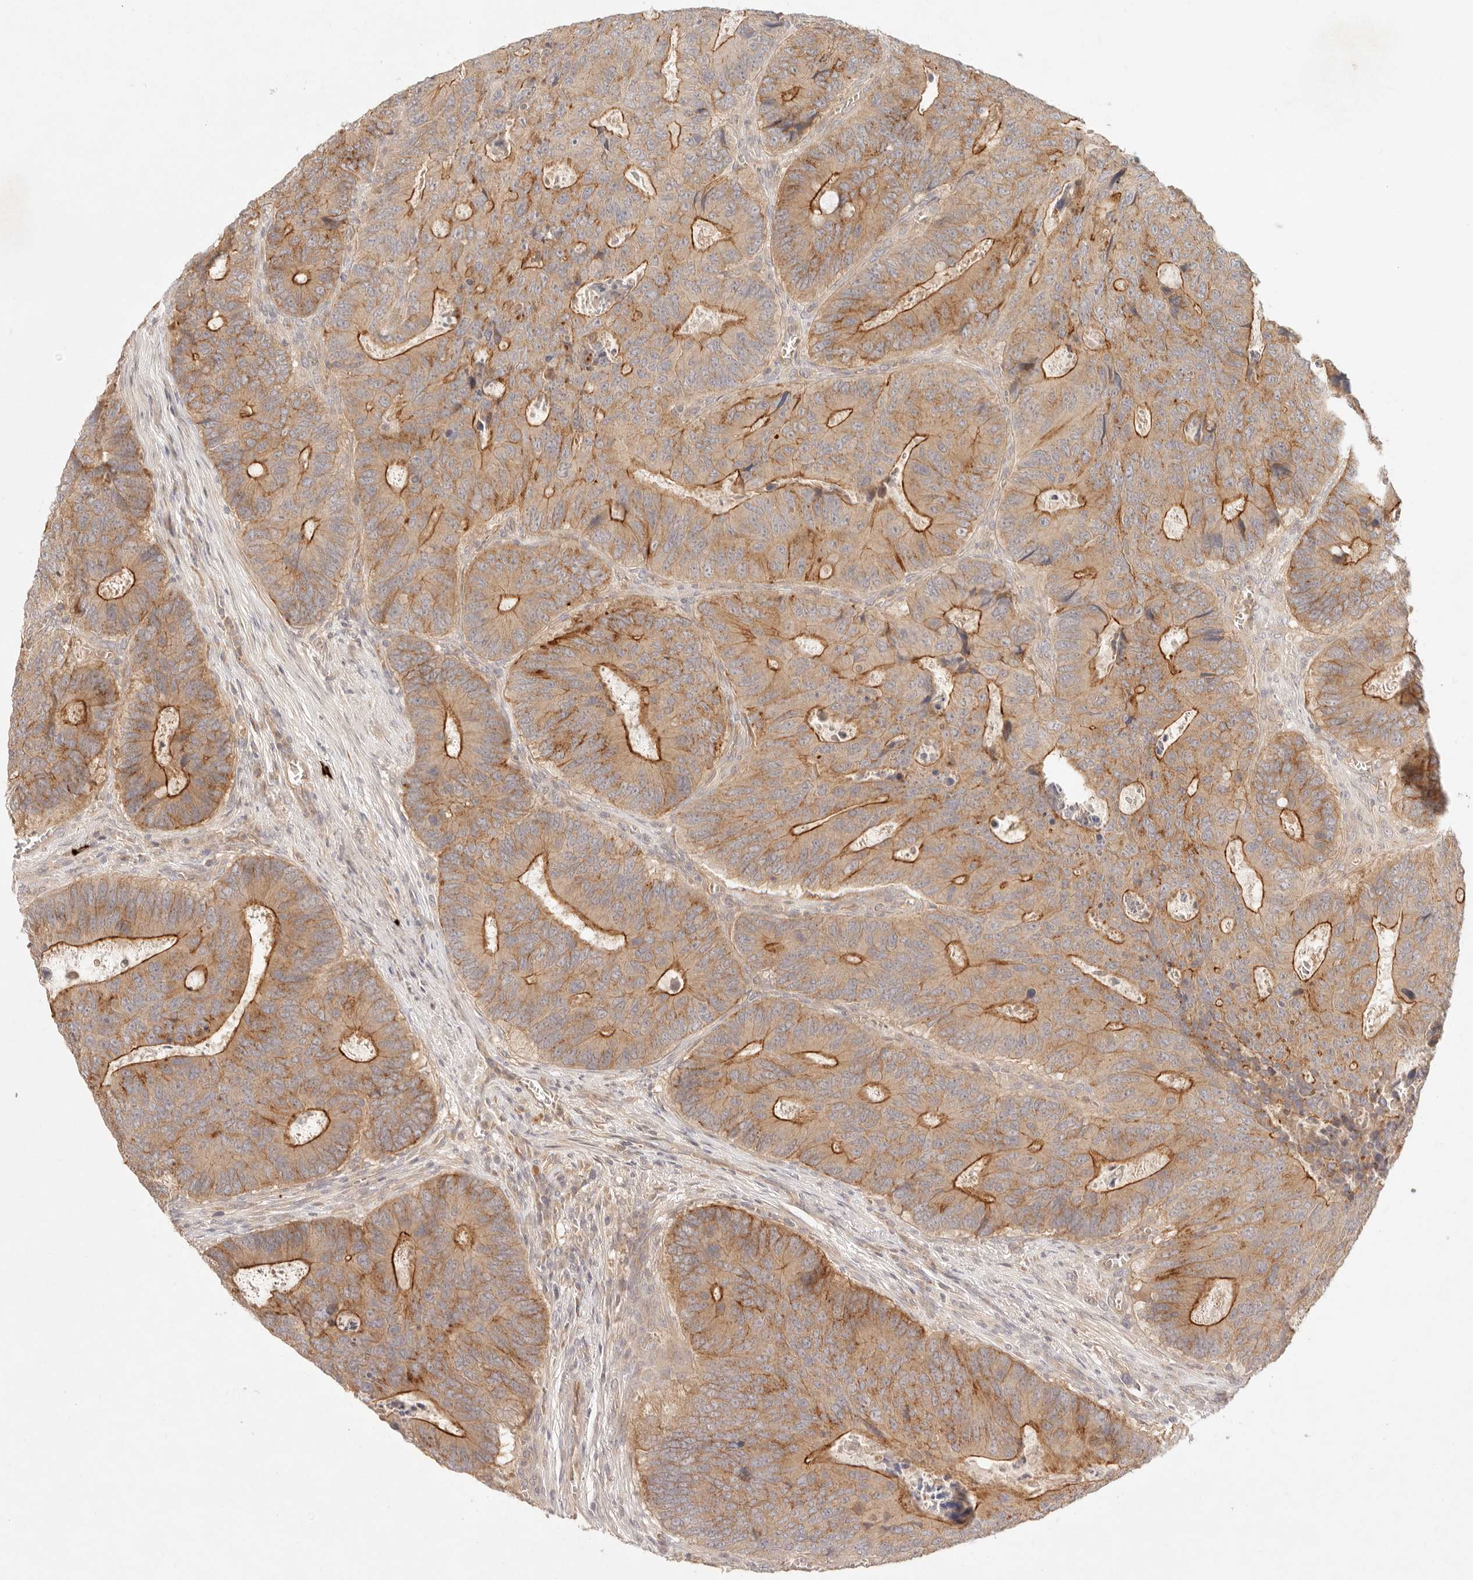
{"staining": {"intensity": "moderate", "quantity": ">75%", "location": "cytoplasmic/membranous"}, "tissue": "colorectal cancer", "cell_type": "Tumor cells", "image_type": "cancer", "snomed": [{"axis": "morphology", "description": "Adenocarcinoma, NOS"}, {"axis": "topography", "description": "Colon"}], "caption": "Immunohistochemical staining of human colorectal adenocarcinoma reveals medium levels of moderate cytoplasmic/membranous positivity in approximately >75% of tumor cells. The staining is performed using DAB brown chromogen to label protein expression. The nuclei are counter-stained blue using hematoxylin.", "gene": "PPP1R3B", "patient": {"sex": "male", "age": 87}}